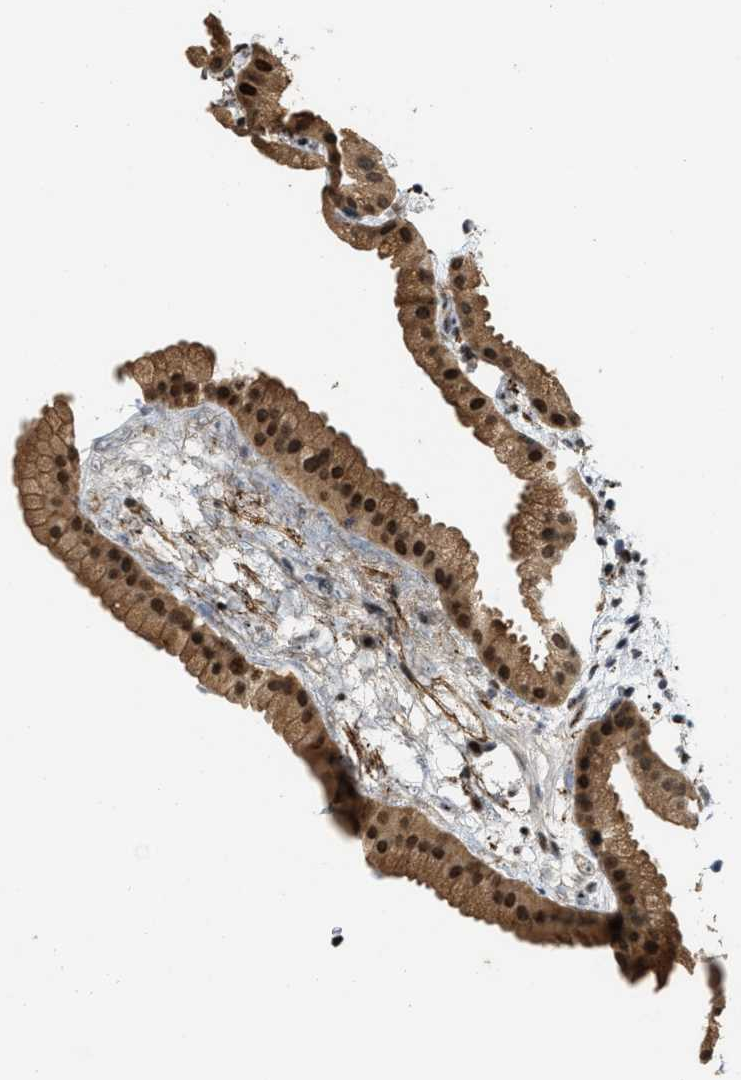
{"staining": {"intensity": "strong", "quantity": ">75%", "location": "cytoplasmic/membranous,nuclear"}, "tissue": "gallbladder", "cell_type": "Glandular cells", "image_type": "normal", "snomed": [{"axis": "morphology", "description": "Normal tissue, NOS"}, {"axis": "topography", "description": "Gallbladder"}], "caption": "Gallbladder stained with DAB immunohistochemistry exhibits high levels of strong cytoplasmic/membranous,nuclear staining in approximately >75% of glandular cells.", "gene": "SERTAD2", "patient": {"sex": "female", "age": 64}}